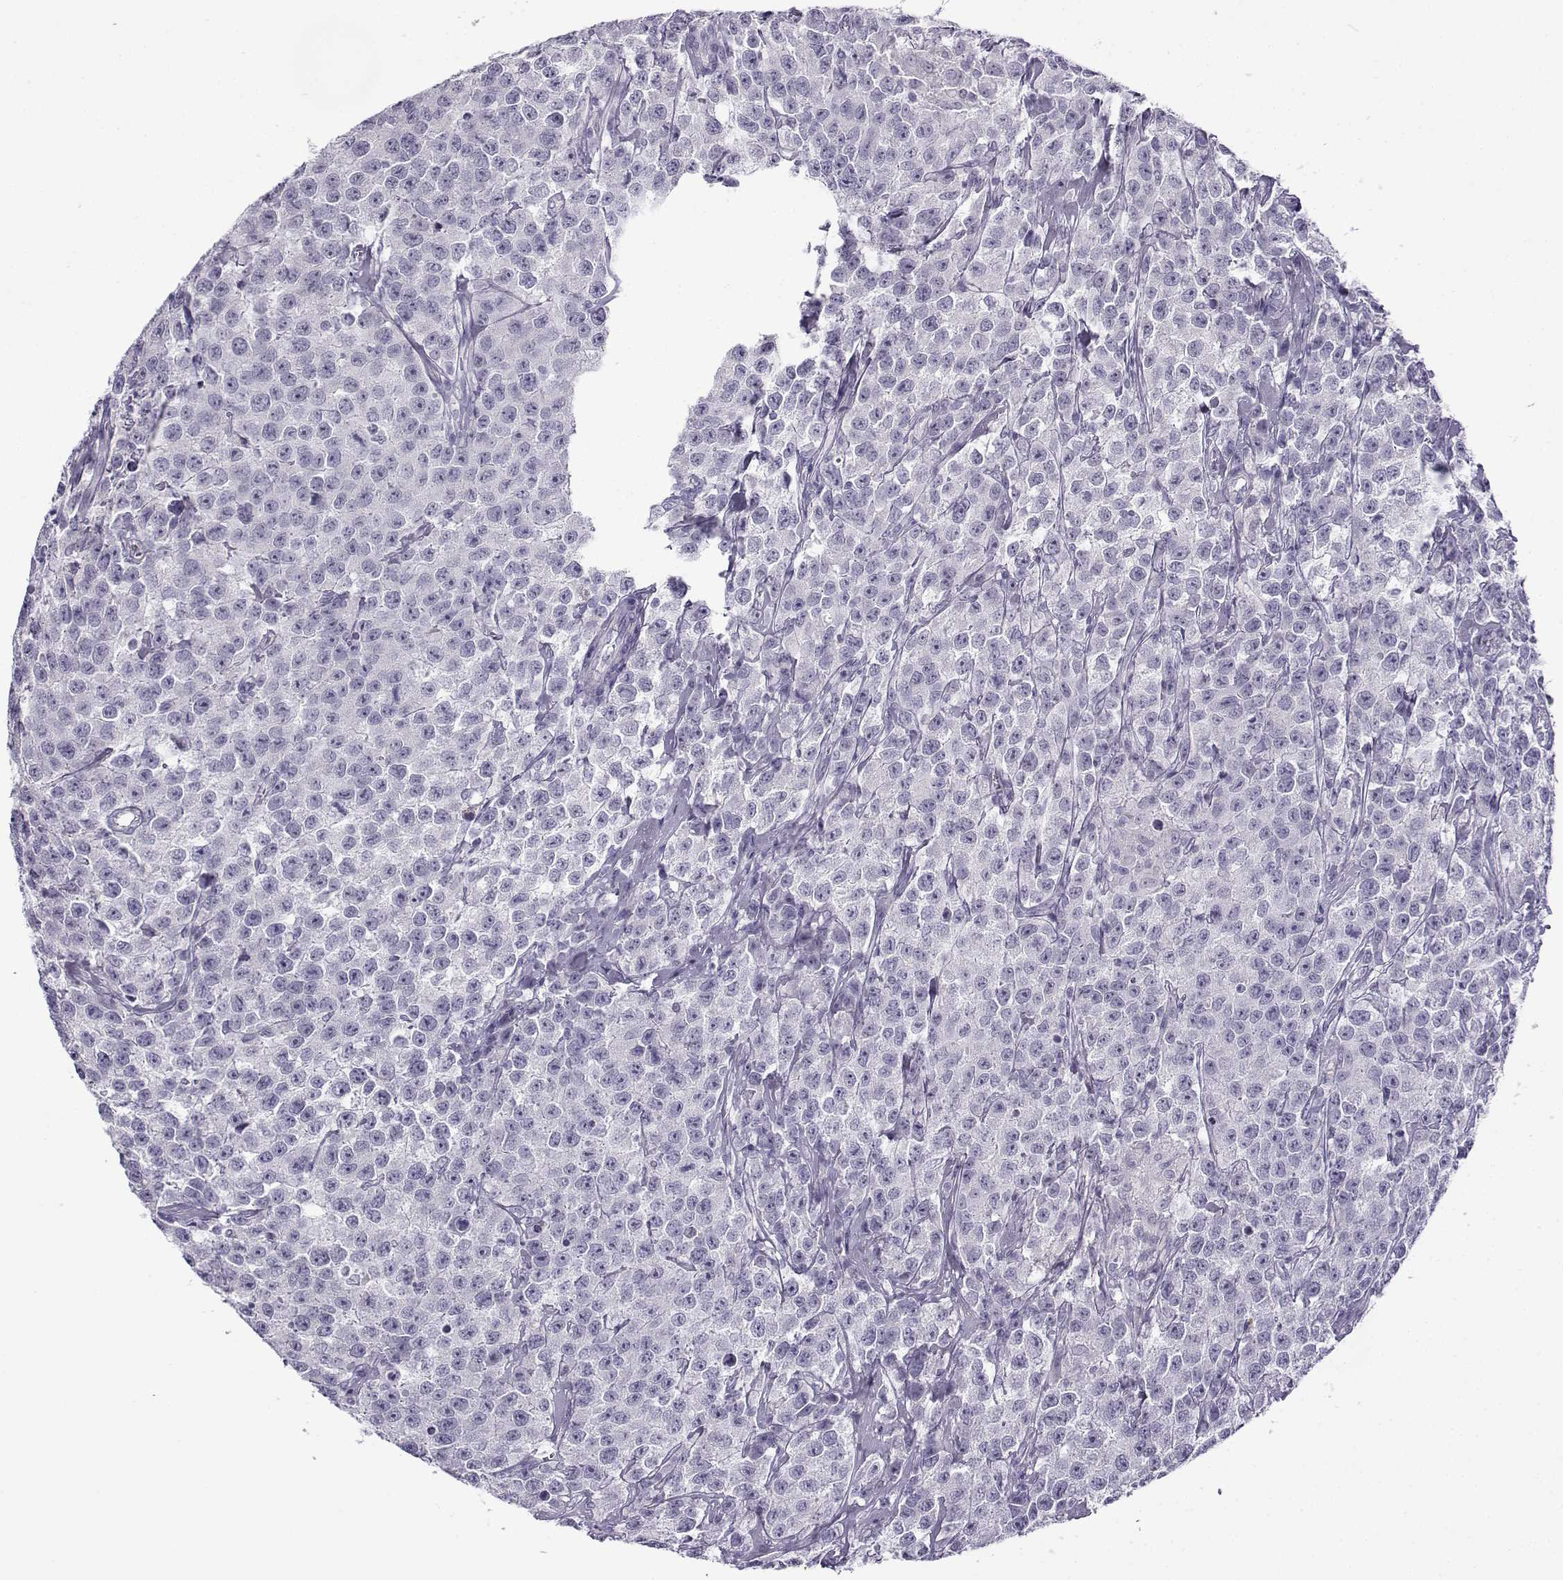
{"staining": {"intensity": "negative", "quantity": "none", "location": "none"}, "tissue": "testis cancer", "cell_type": "Tumor cells", "image_type": "cancer", "snomed": [{"axis": "morphology", "description": "Seminoma, NOS"}, {"axis": "topography", "description": "Testis"}], "caption": "The immunohistochemistry micrograph has no significant positivity in tumor cells of seminoma (testis) tissue. (Stains: DAB immunohistochemistry (IHC) with hematoxylin counter stain, Microscopy: brightfield microscopy at high magnification).", "gene": "GTSF1L", "patient": {"sex": "male", "age": 59}}